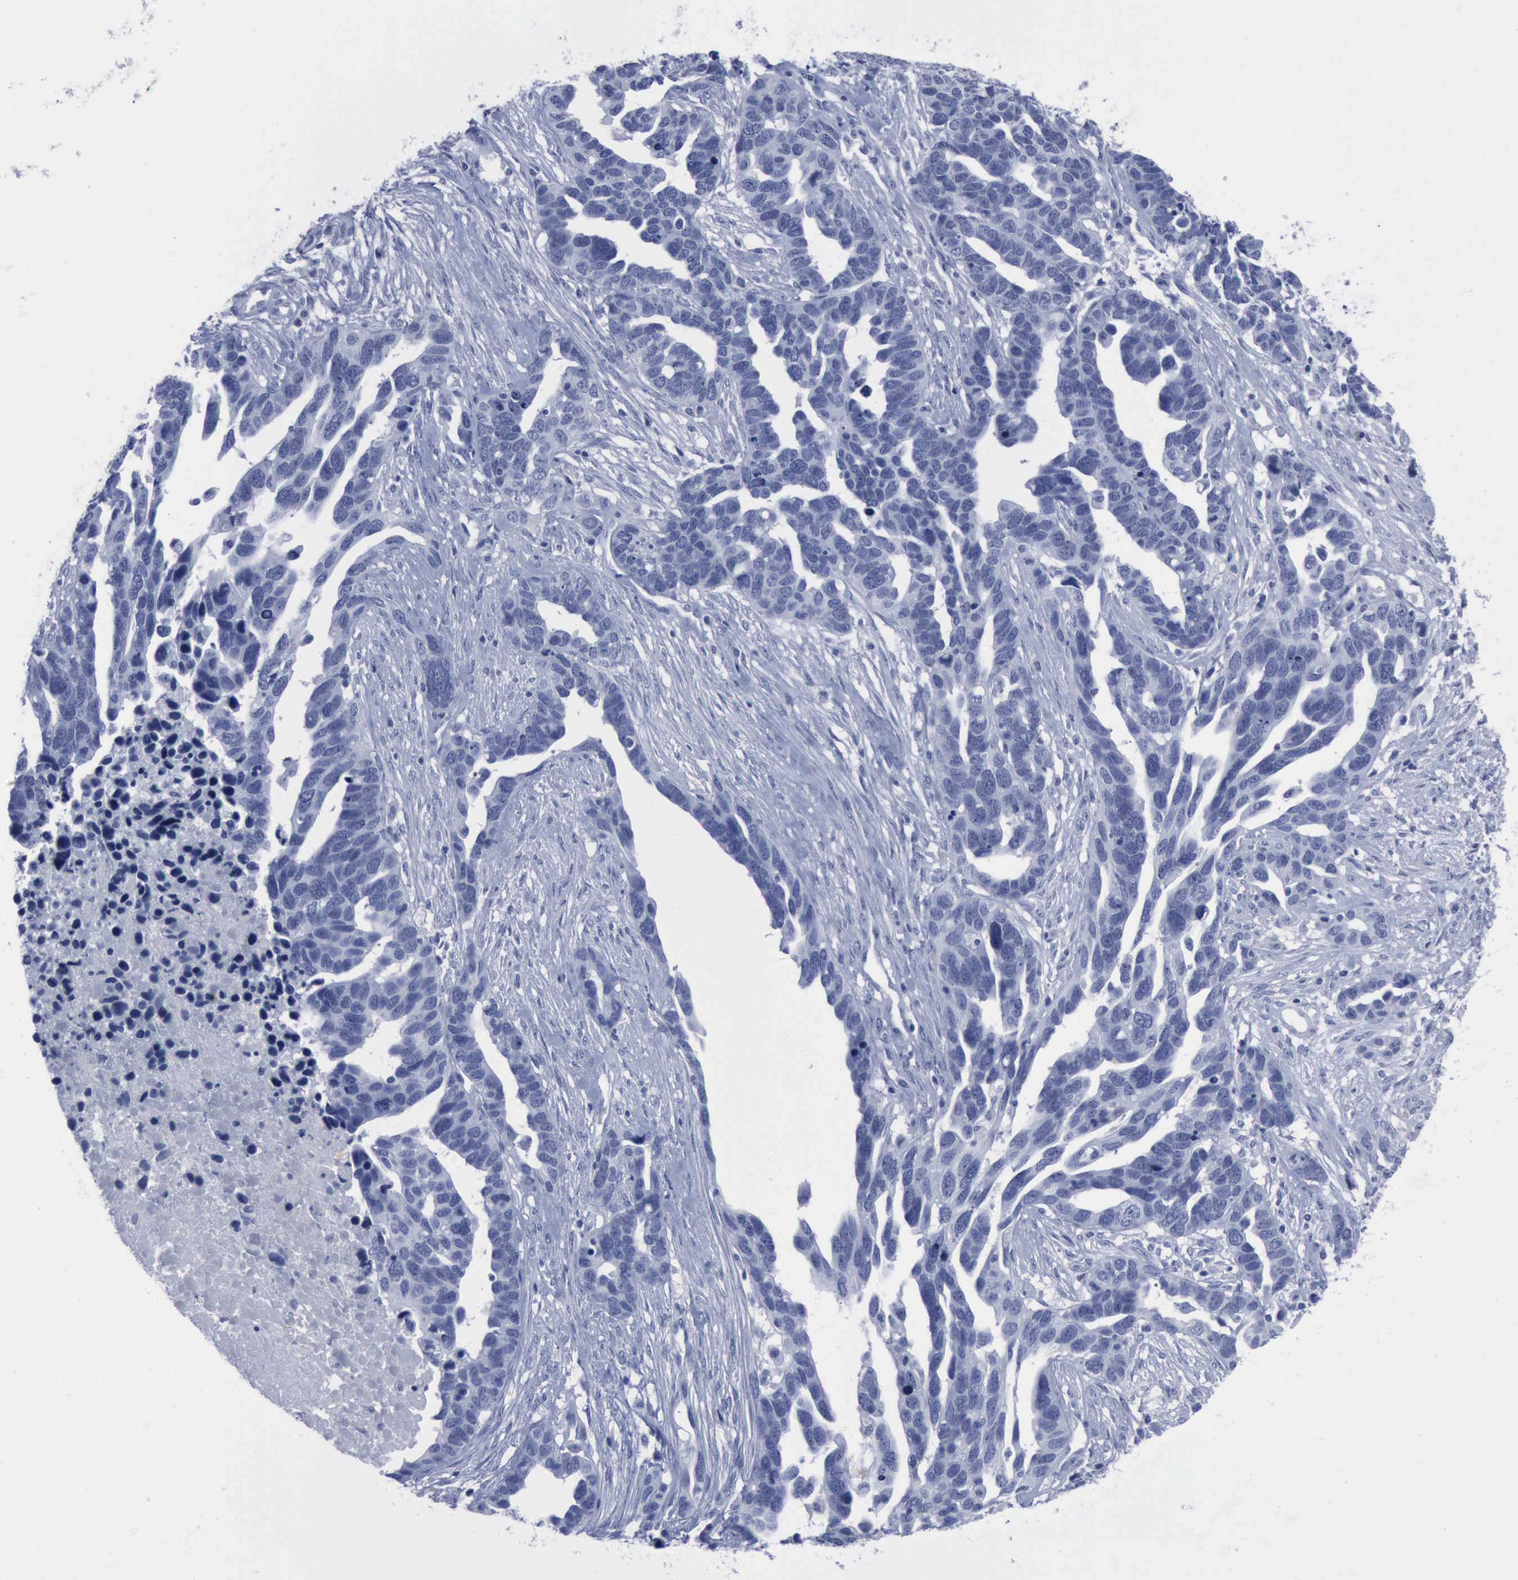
{"staining": {"intensity": "negative", "quantity": "none", "location": "none"}, "tissue": "ovarian cancer", "cell_type": "Tumor cells", "image_type": "cancer", "snomed": [{"axis": "morphology", "description": "Cystadenocarcinoma, serous, NOS"}, {"axis": "topography", "description": "Ovary"}], "caption": "Tumor cells show no significant protein expression in ovarian cancer.", "gene": "NGFR", "patient": {"sex": "female", "age": 54}}